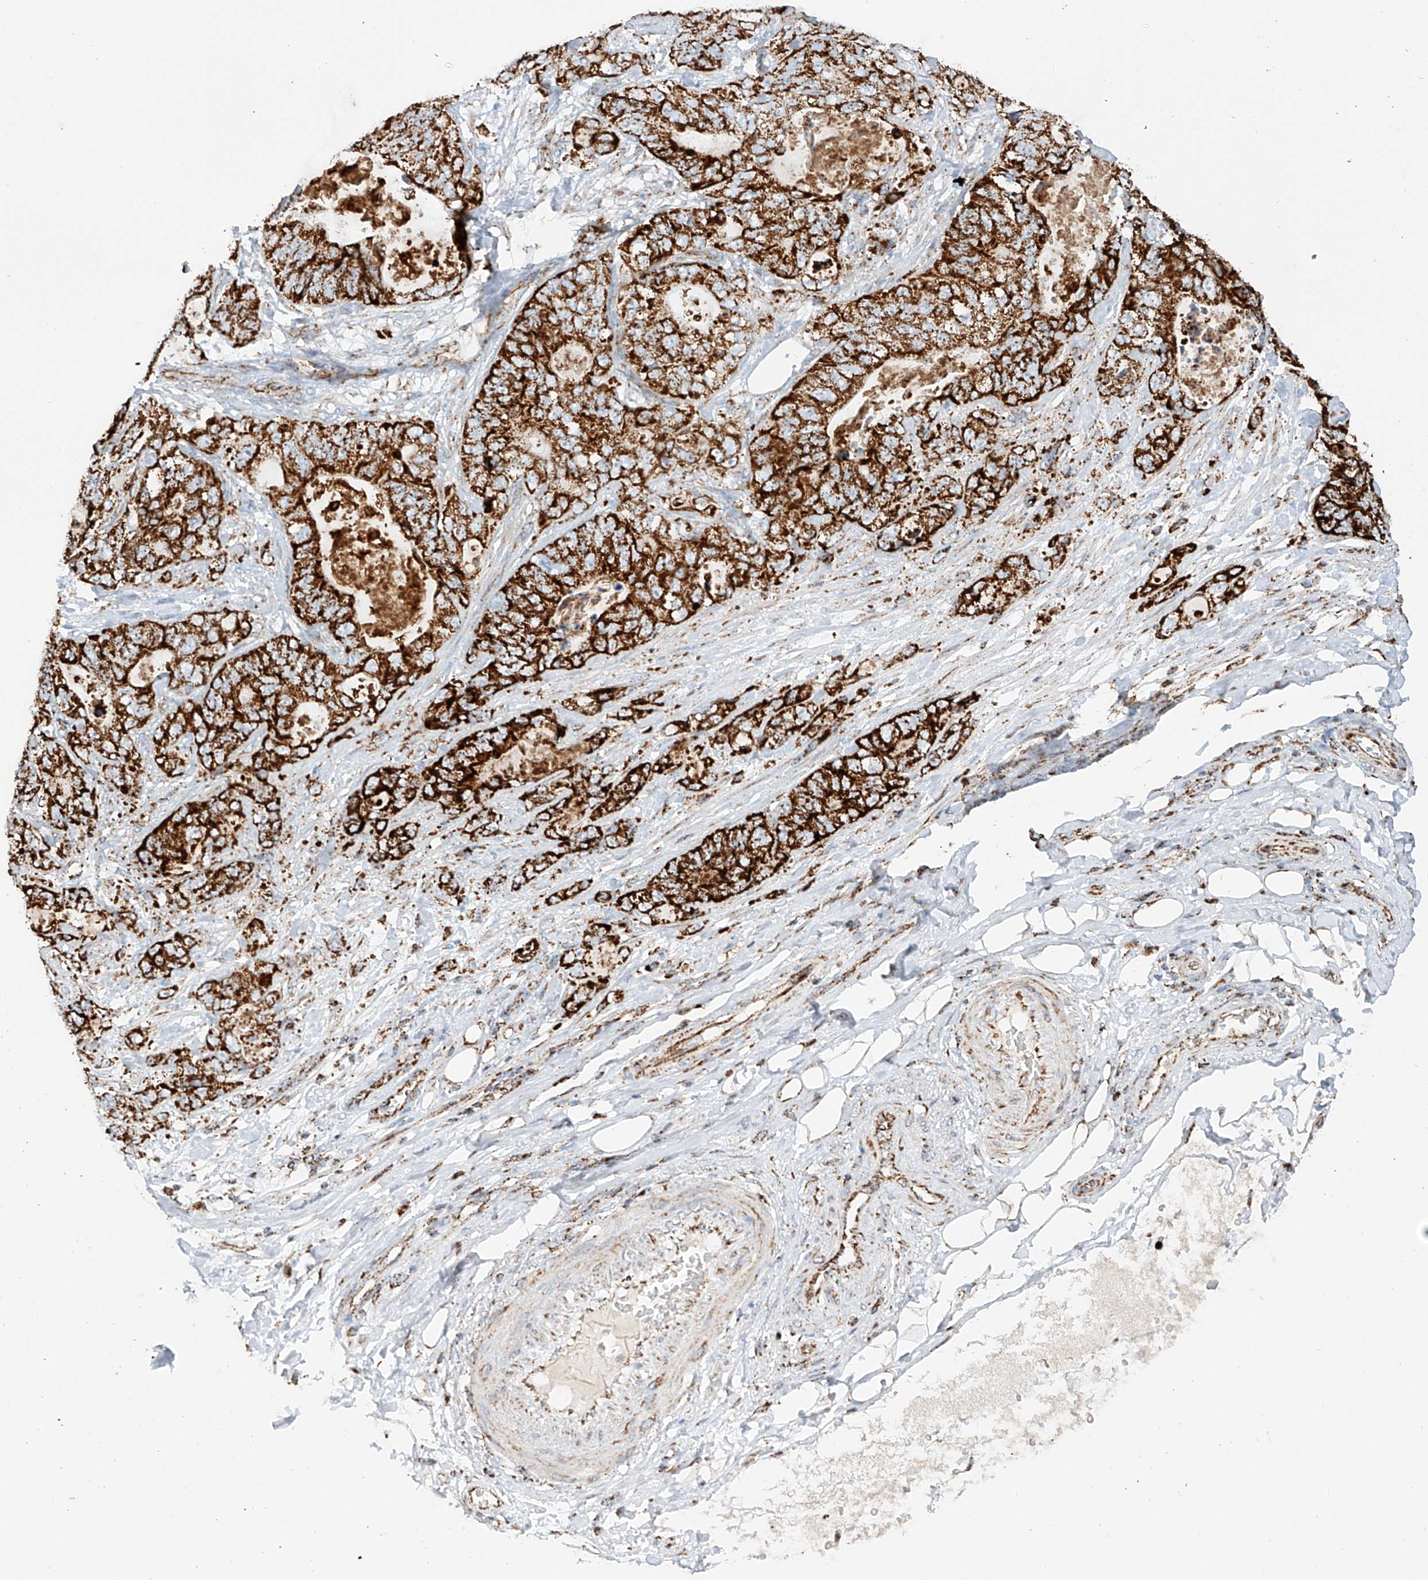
{"staining": {"intensity": "strong", "quantity": ">75%", "location": "cytoplasmic/membranous"}, "tissue": "stomach cancer", "cell_type": "Tumor cells", "image_type": "cancer", "snomed": [{"axis": "morphology", "description": "Normal tissue, NOS"}, {"axis": "morphology", "description": "Adenocarcinoma, NOS"}, {"axis": "topography", "description": "Stomach"}], "caption": "Tumor cells demonstrate high levels of strong cytoplasmic/membranous expression in about >75% of cells in human stomach adenocarcinoma.", "gene": "TTC27", "patient": {"sex": "female", "age": 89}}